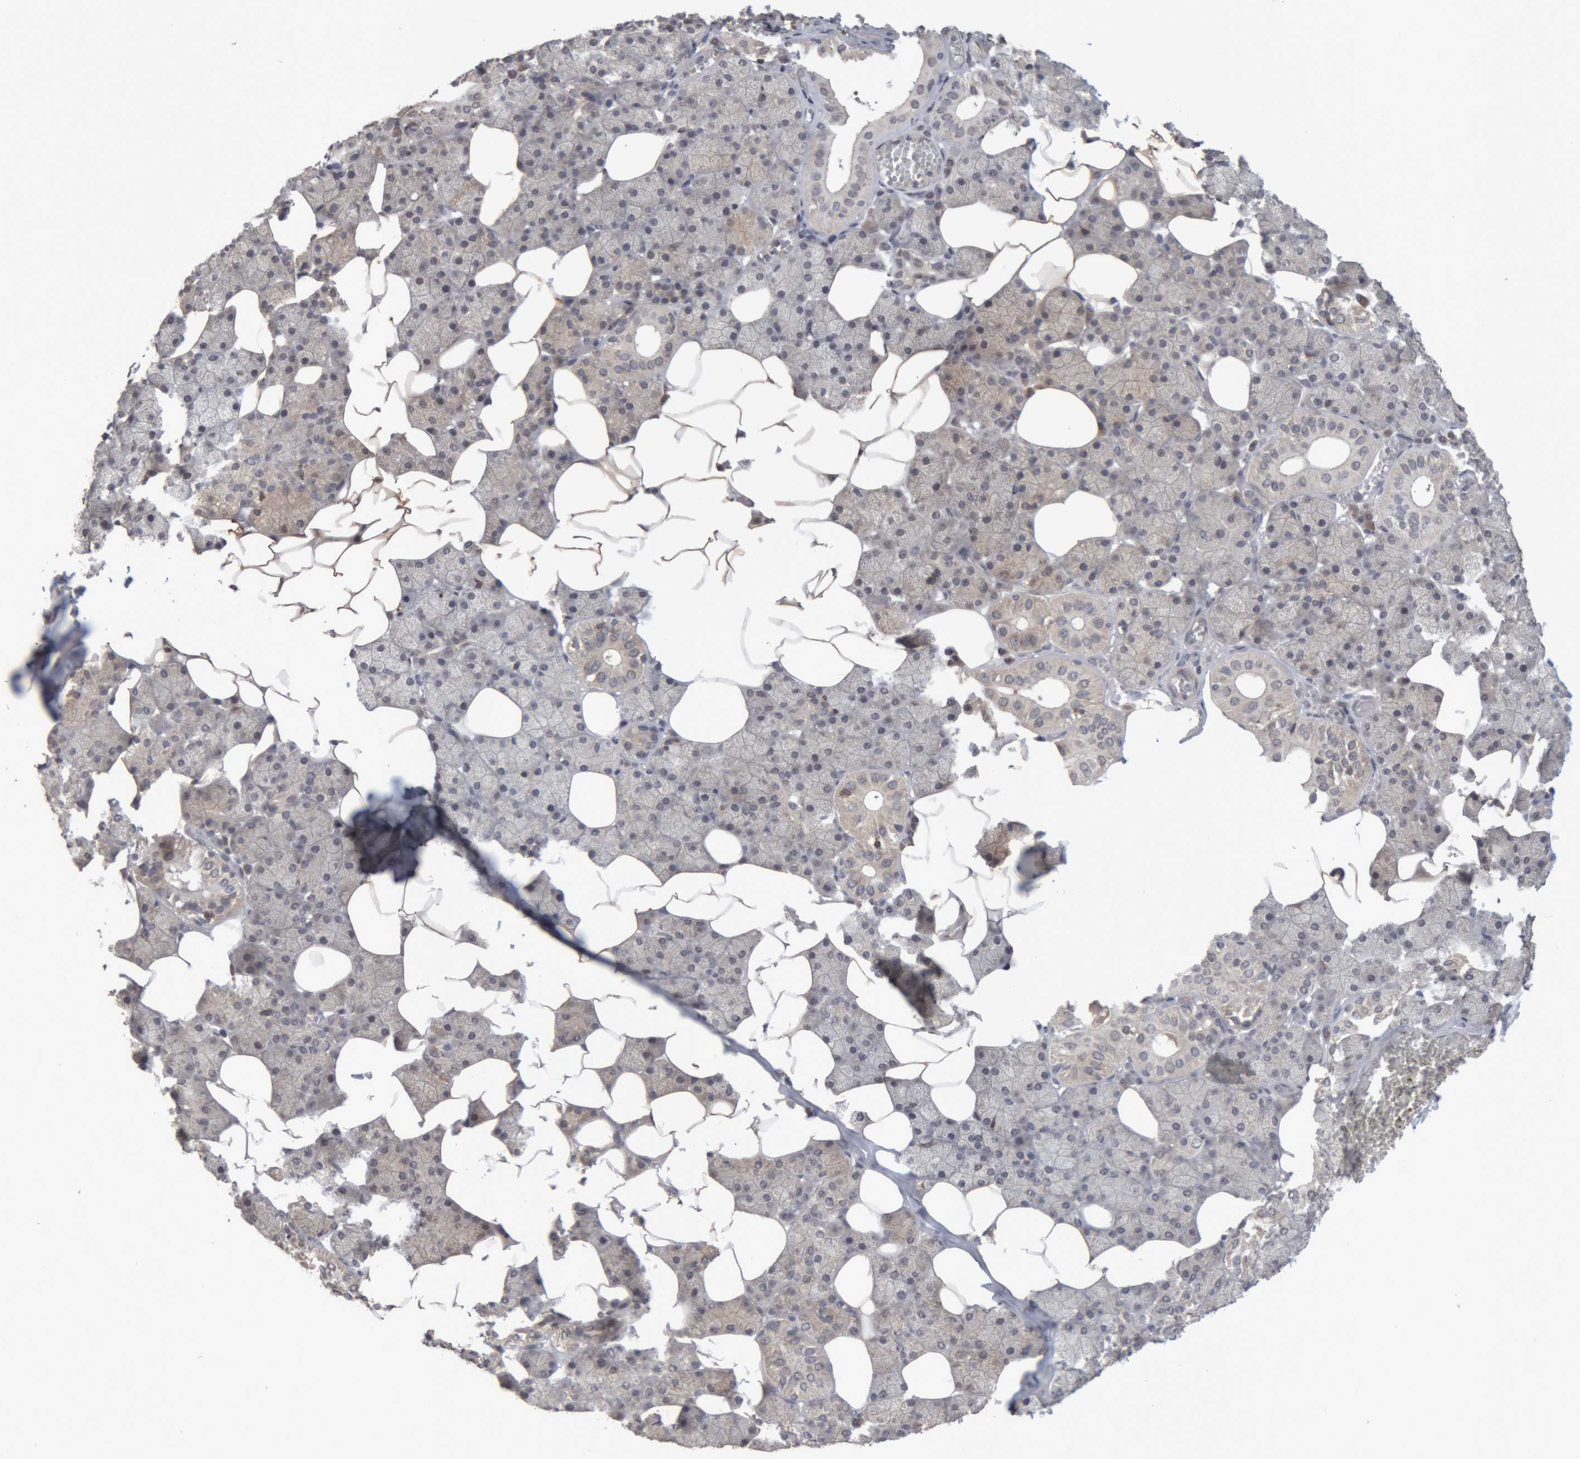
{"staining": {"intensity": "negative", "quantity": "none", "location": "none"}, "tissue": "salivary gland", "cell_type": "Glandular cells", "image_type": "normal", "snomed": [{"axis": "morphology", "description": "Normal tissue, NOS"}, {"axis": "topography", "description": "Salivary gland"}], "caption": "Immunohistochemical staining of unremarkable salivary gland demonstrates no significant staining in glandular cells. (DAB immunohistochemistry (IHC), high magnification).", "gene": "NFATC2", "patient": {"sex": "female", "age": 33}}